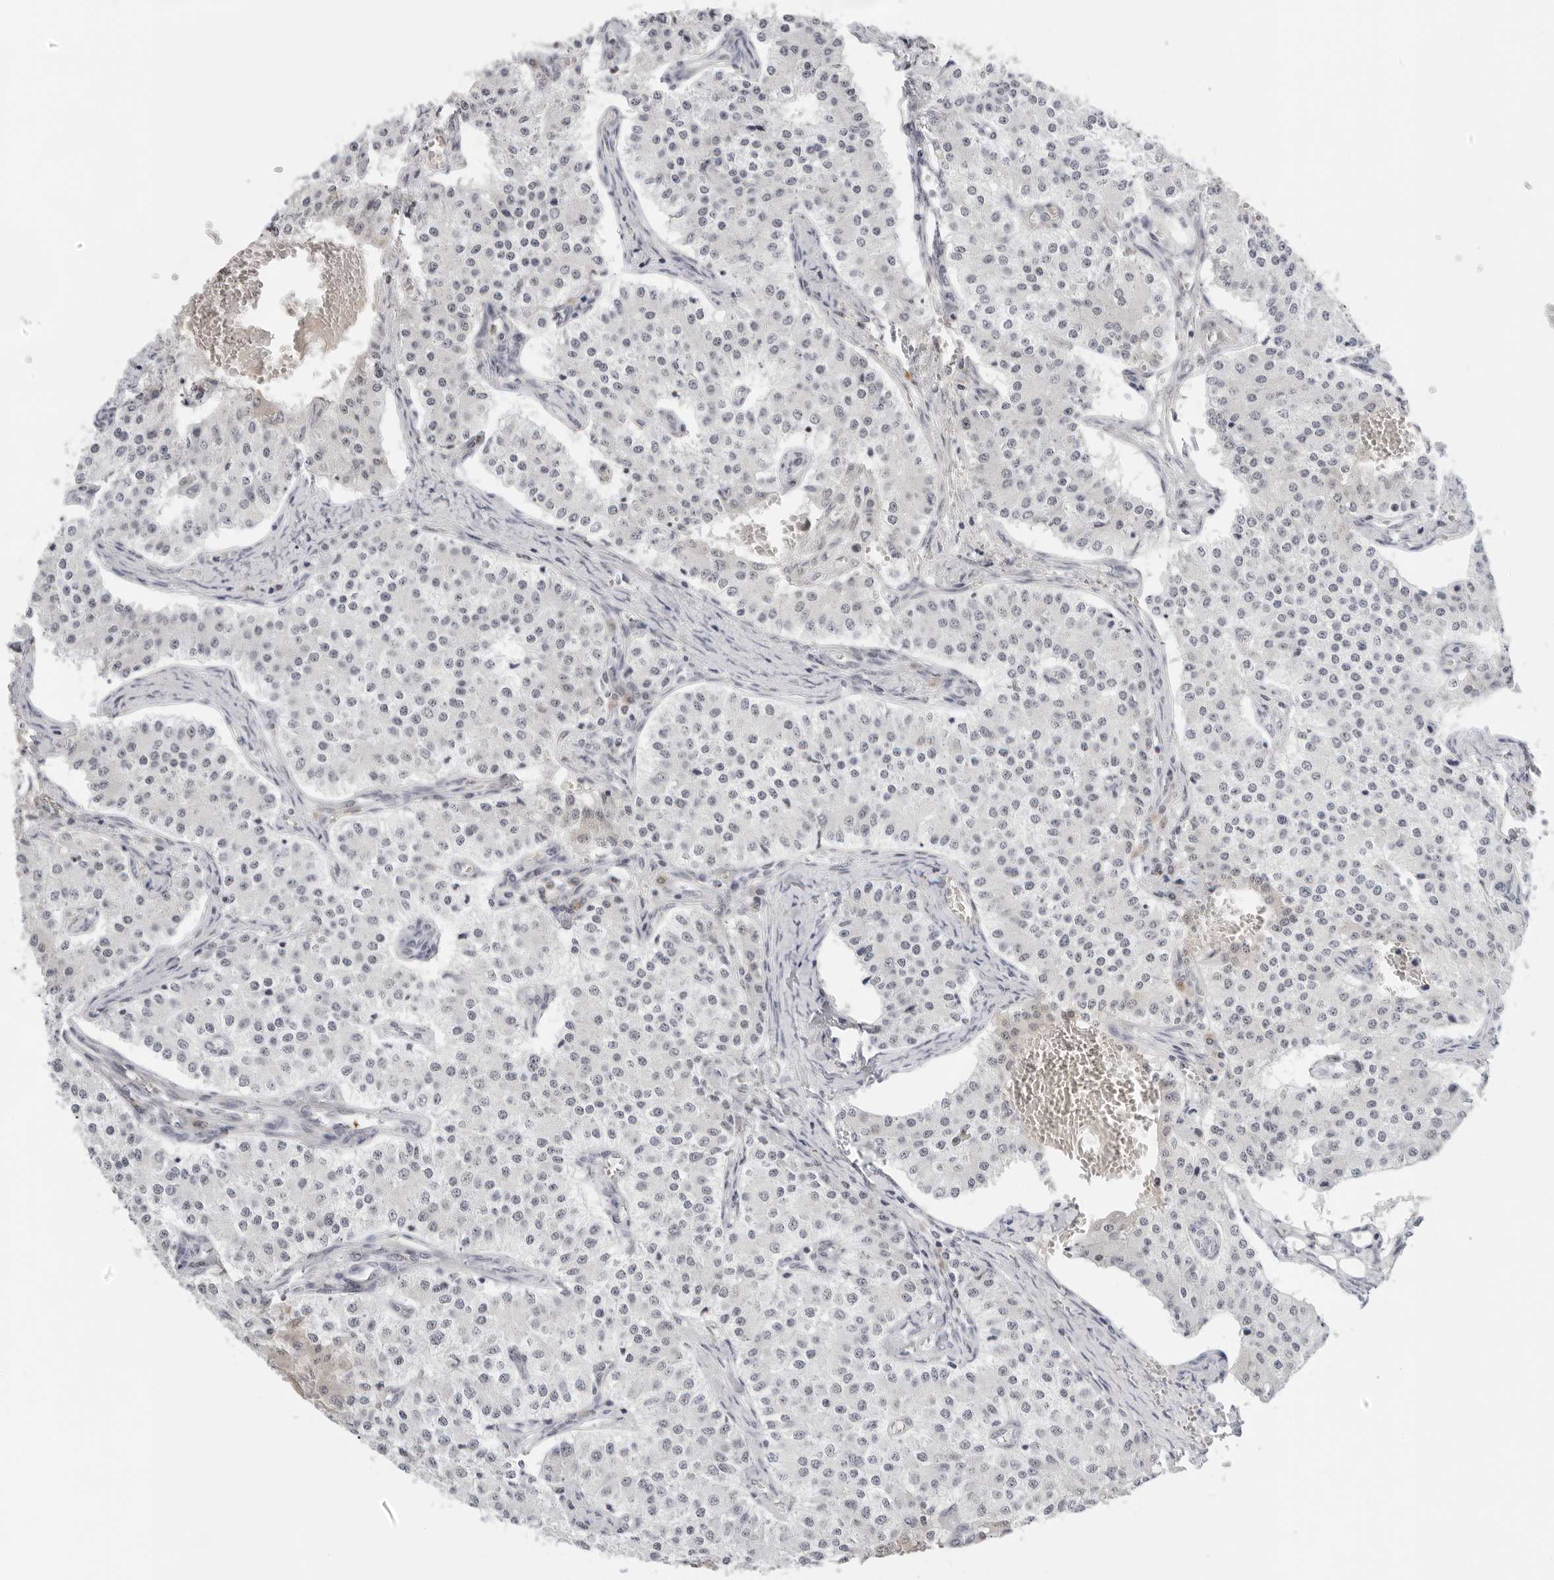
{"staining": {"intensity": "negative", "quantity": "none", "location": "none"}, "tissue": "carcinoid", "cell_type": "Tumor cells", "image_type": "cancer", "snomed": [{"axis": "morphology", "description": "Carcinoid, malignant, NOS"}, {"axis": "topography", "description": "Colon"}], "caption": "There is no significant positivity in tumor cells of carcinoid (malignant). (DAB IHC visualized using brightfield microscopy, high magnification).", "gene": "TOX4", "patient": {"sex": "female", "age": 52}}